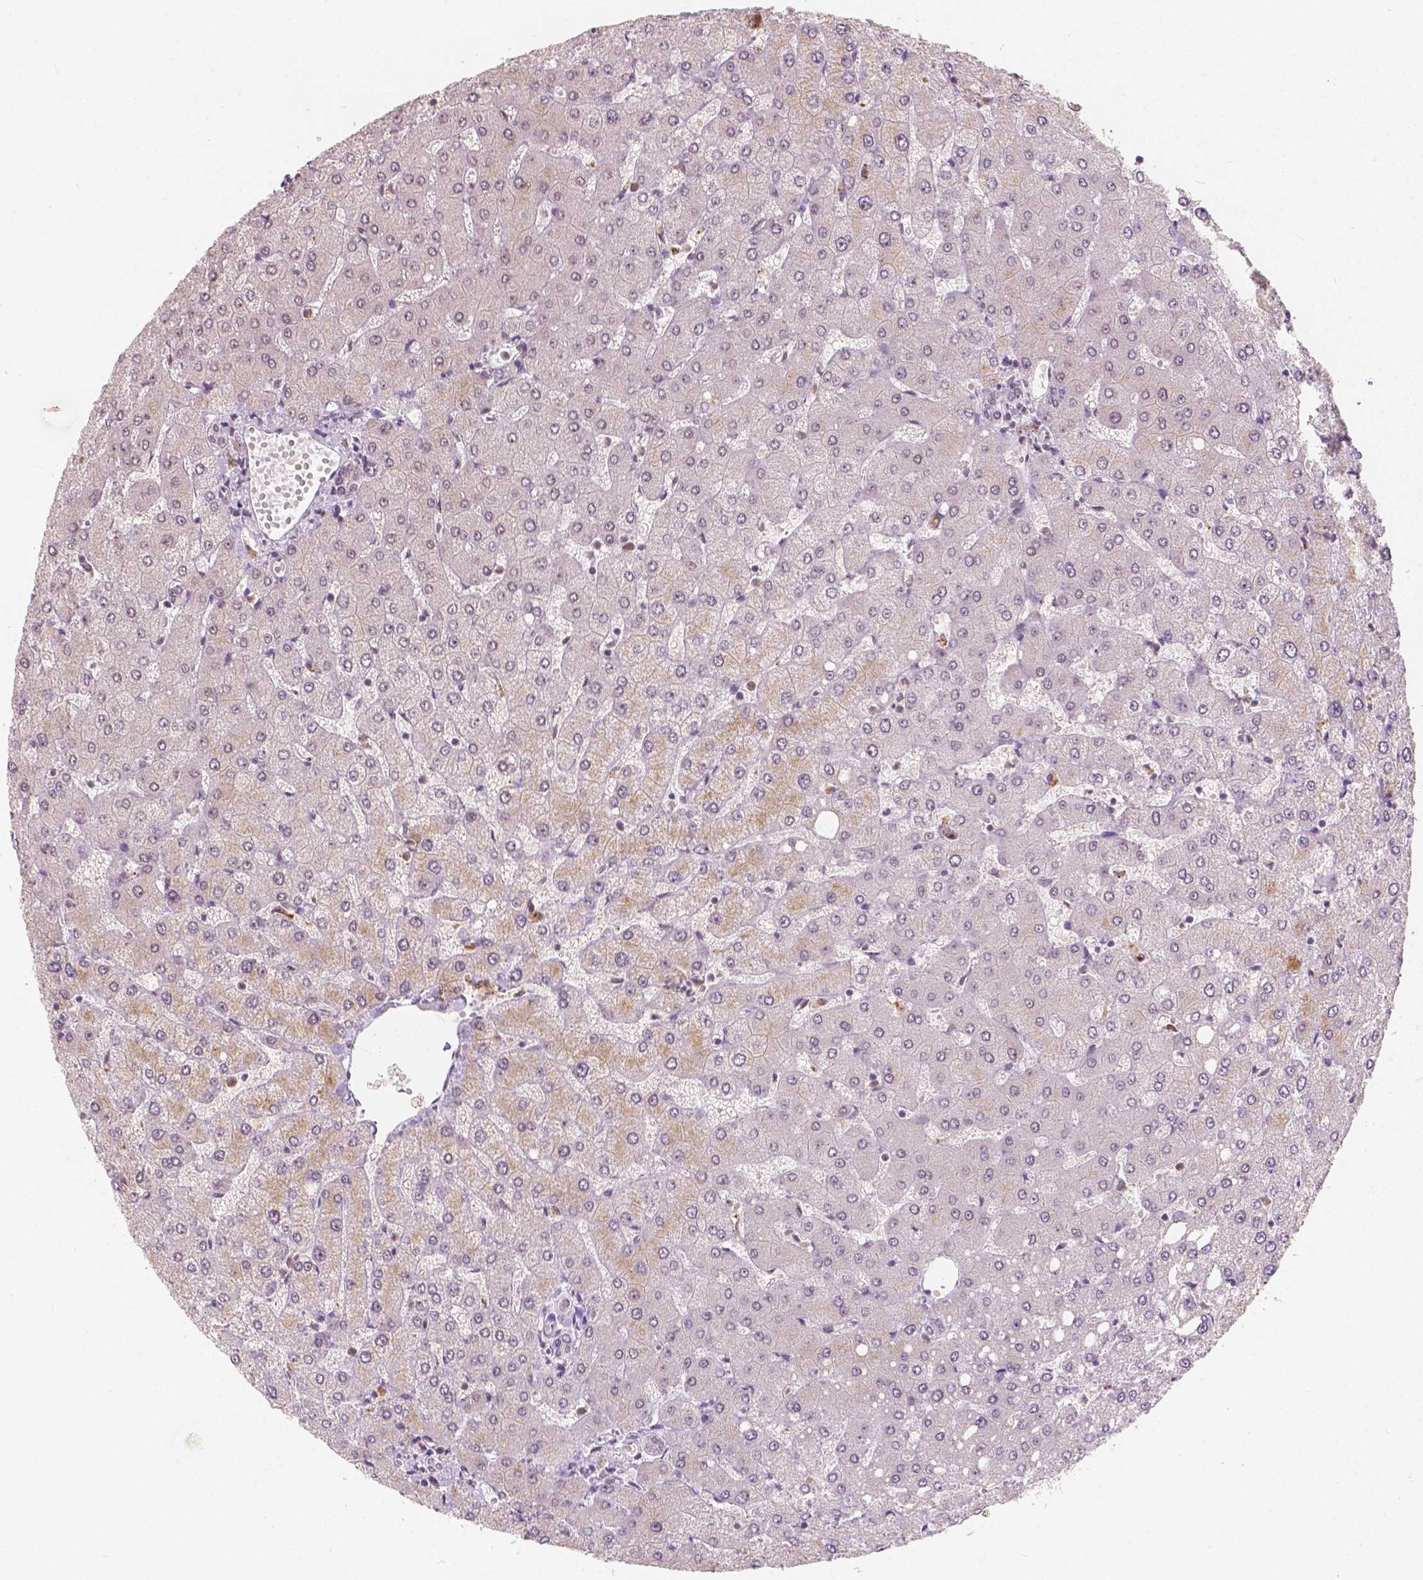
{"staining": {"intensity": "negative", "quantity": "none", "location": "none"}, "tissue": "liver", "cell_type": "Cholangiocytes", "image_type": "normal", "snomed": [{"axis": "morphology", "description": "Normal tissue, NOS"}, {"axis": "topography", "description": "Liver"}], "caption": "The immunohistochemistry (IHC) image has no significant expression in cholangiocytes of liver.", "gene": "NOLC1", "patient": {"sex": "female", "age": 54}}